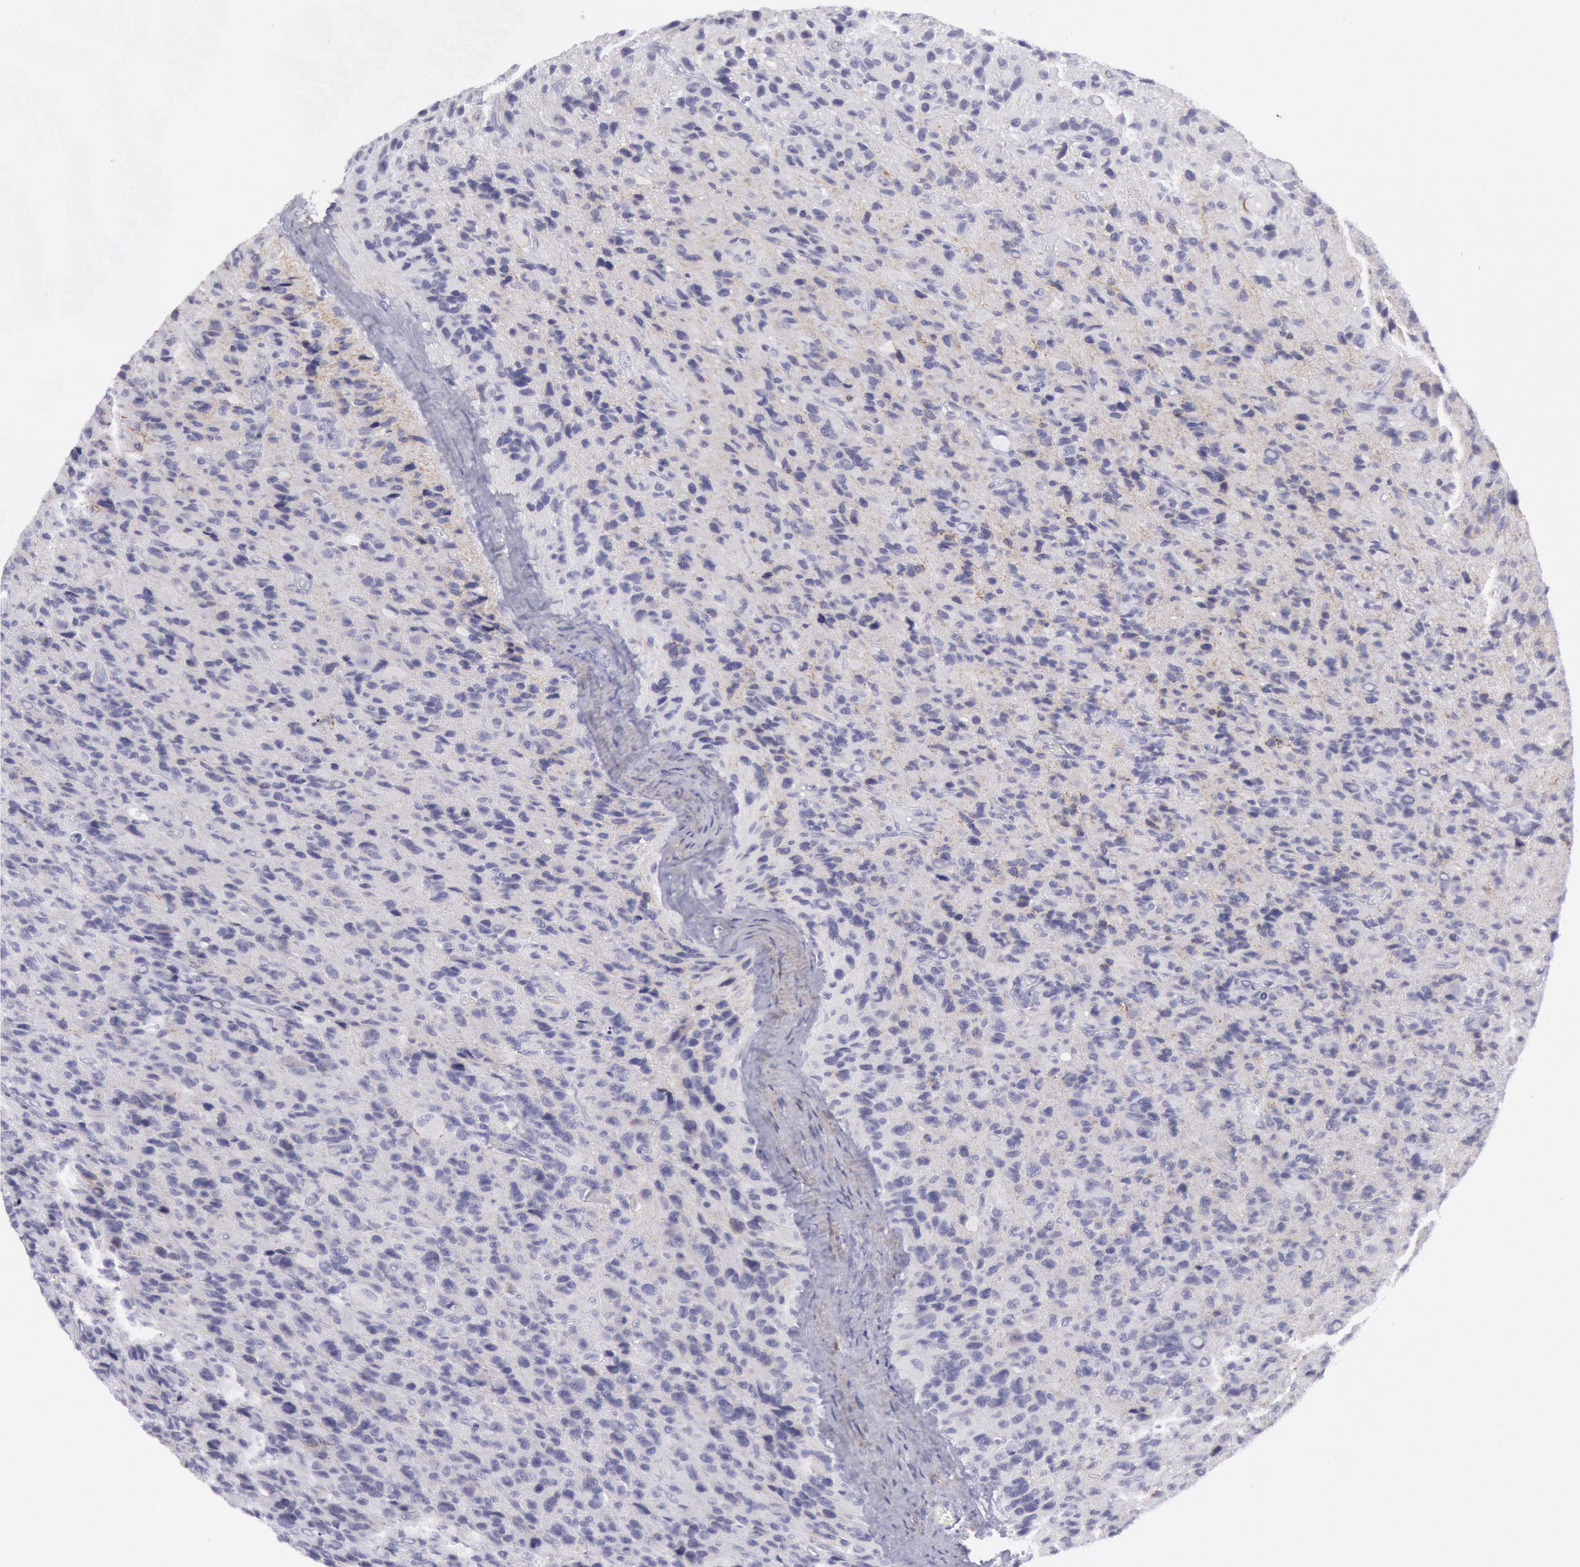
{"staining": {"intensity": "negative", "quantity": "none", "location": "none"}, "tissue": "glioma", "cell_type": "Tumor cells", "image_type": "cancer", "snomed": [{"axis": "morphology", "description": "Glioma, malignant, High grade"}, {"axis": "topography", "description": "Brain"}], "caption": "This is a micrograph of immunohistochemistry staining of glioma, which shows no positivity in tumor cells. Nuclei are stained in blue.", "gene": "CDH13", "patient": {"sex": "male", "age": 77}}